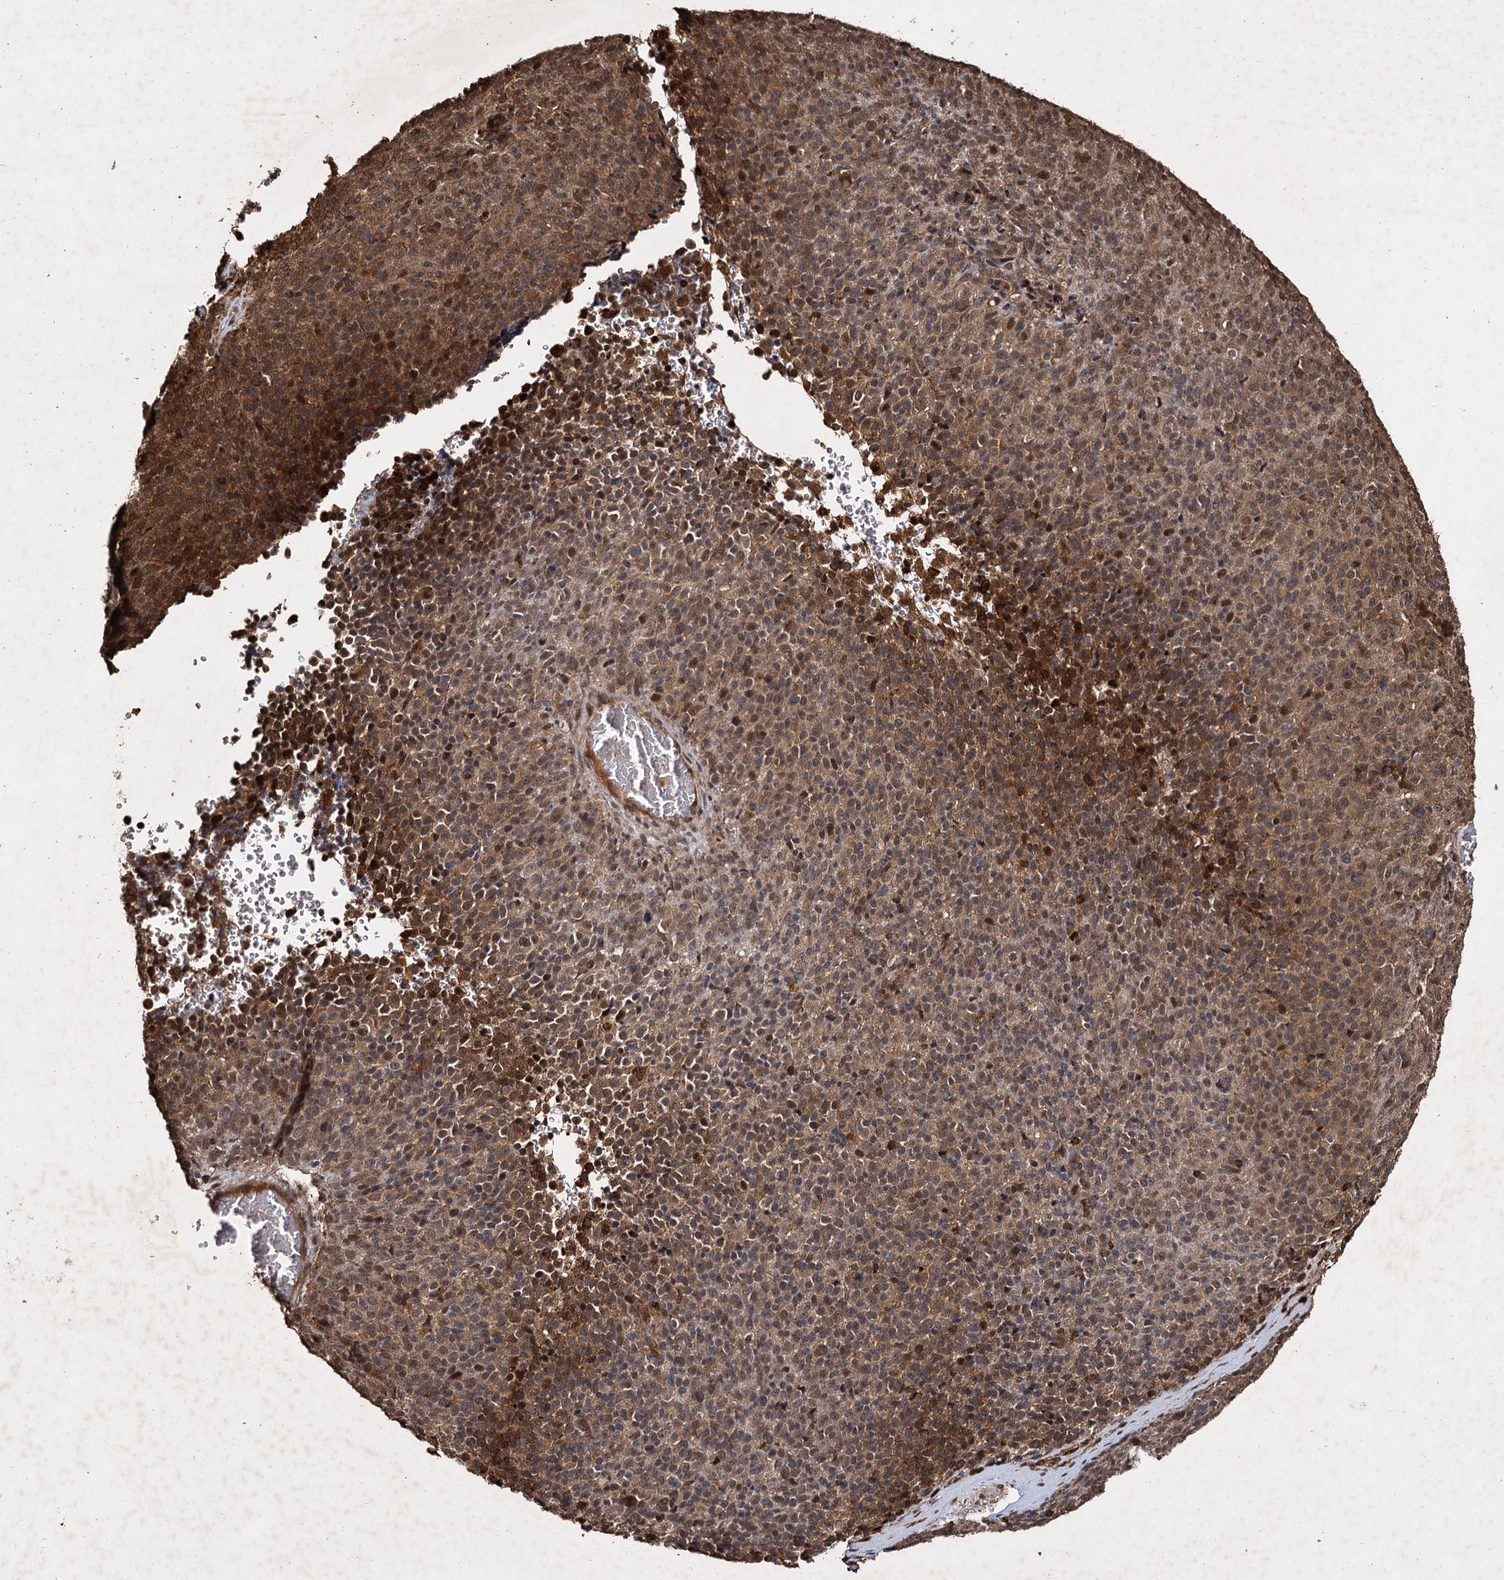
{"staining": {"intensity": "moderate", "quantity": ">75%", "location": "cytoplasmic/membranous,nuclear"}, "tissue": "melanoma", "cell_type": "Tumor cells", "image_type": "cancer", "snomed": [{"axis": "morphology", "description": "Malignant melanoma, Metastatic site"}, {"axis": "topography", "description": "Brain"}], "caption": "Malignant melanoma (metastatic site) tissue reveals moderate cytoplasmic/membranous and nuclear staining in about >75% of tumor cells, visualized by immunohistochemistry.", "gene": "SLC46A3", "patient": {"sex": "female", "age": 56}}